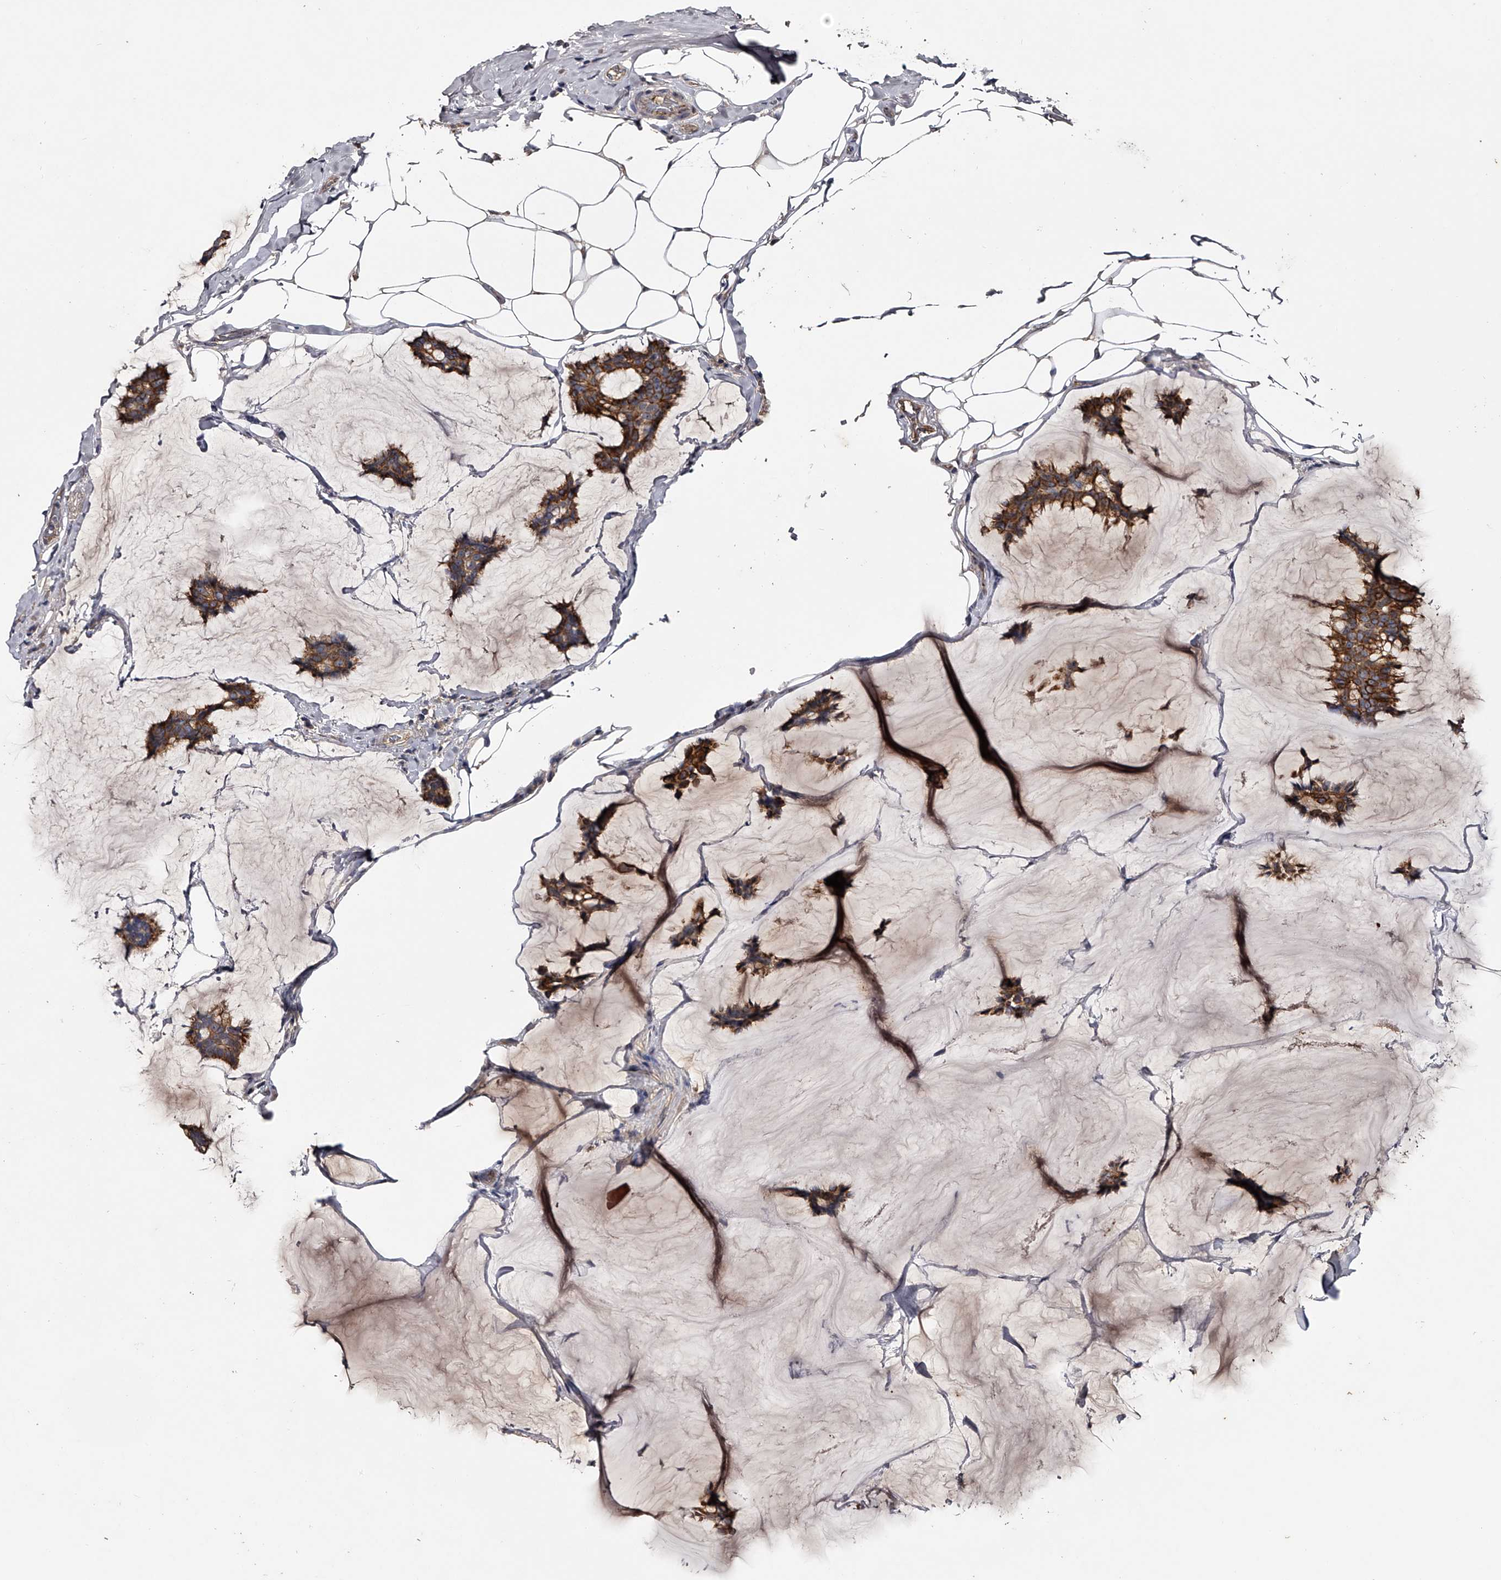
{"staining": {"intensity": "strong", "quantity": ">75%", "location": "cytoplasmic/membranous"}, "tissue": "breast cancer", "cell_type": "Tumor cells", "image_type": "cancer", "snomed": [{"axis": "morphology", "description": "Duct carcinoma"}, {"axis": "topography", "description": "Breast"}], "caption": "Tumor cells display high levels of strong cytoplasmic/membranous positivity in approximately >75% of cells in human breast cancer.", "gene": "MDN1", "patient": {"sex": "female", "age": 93}}